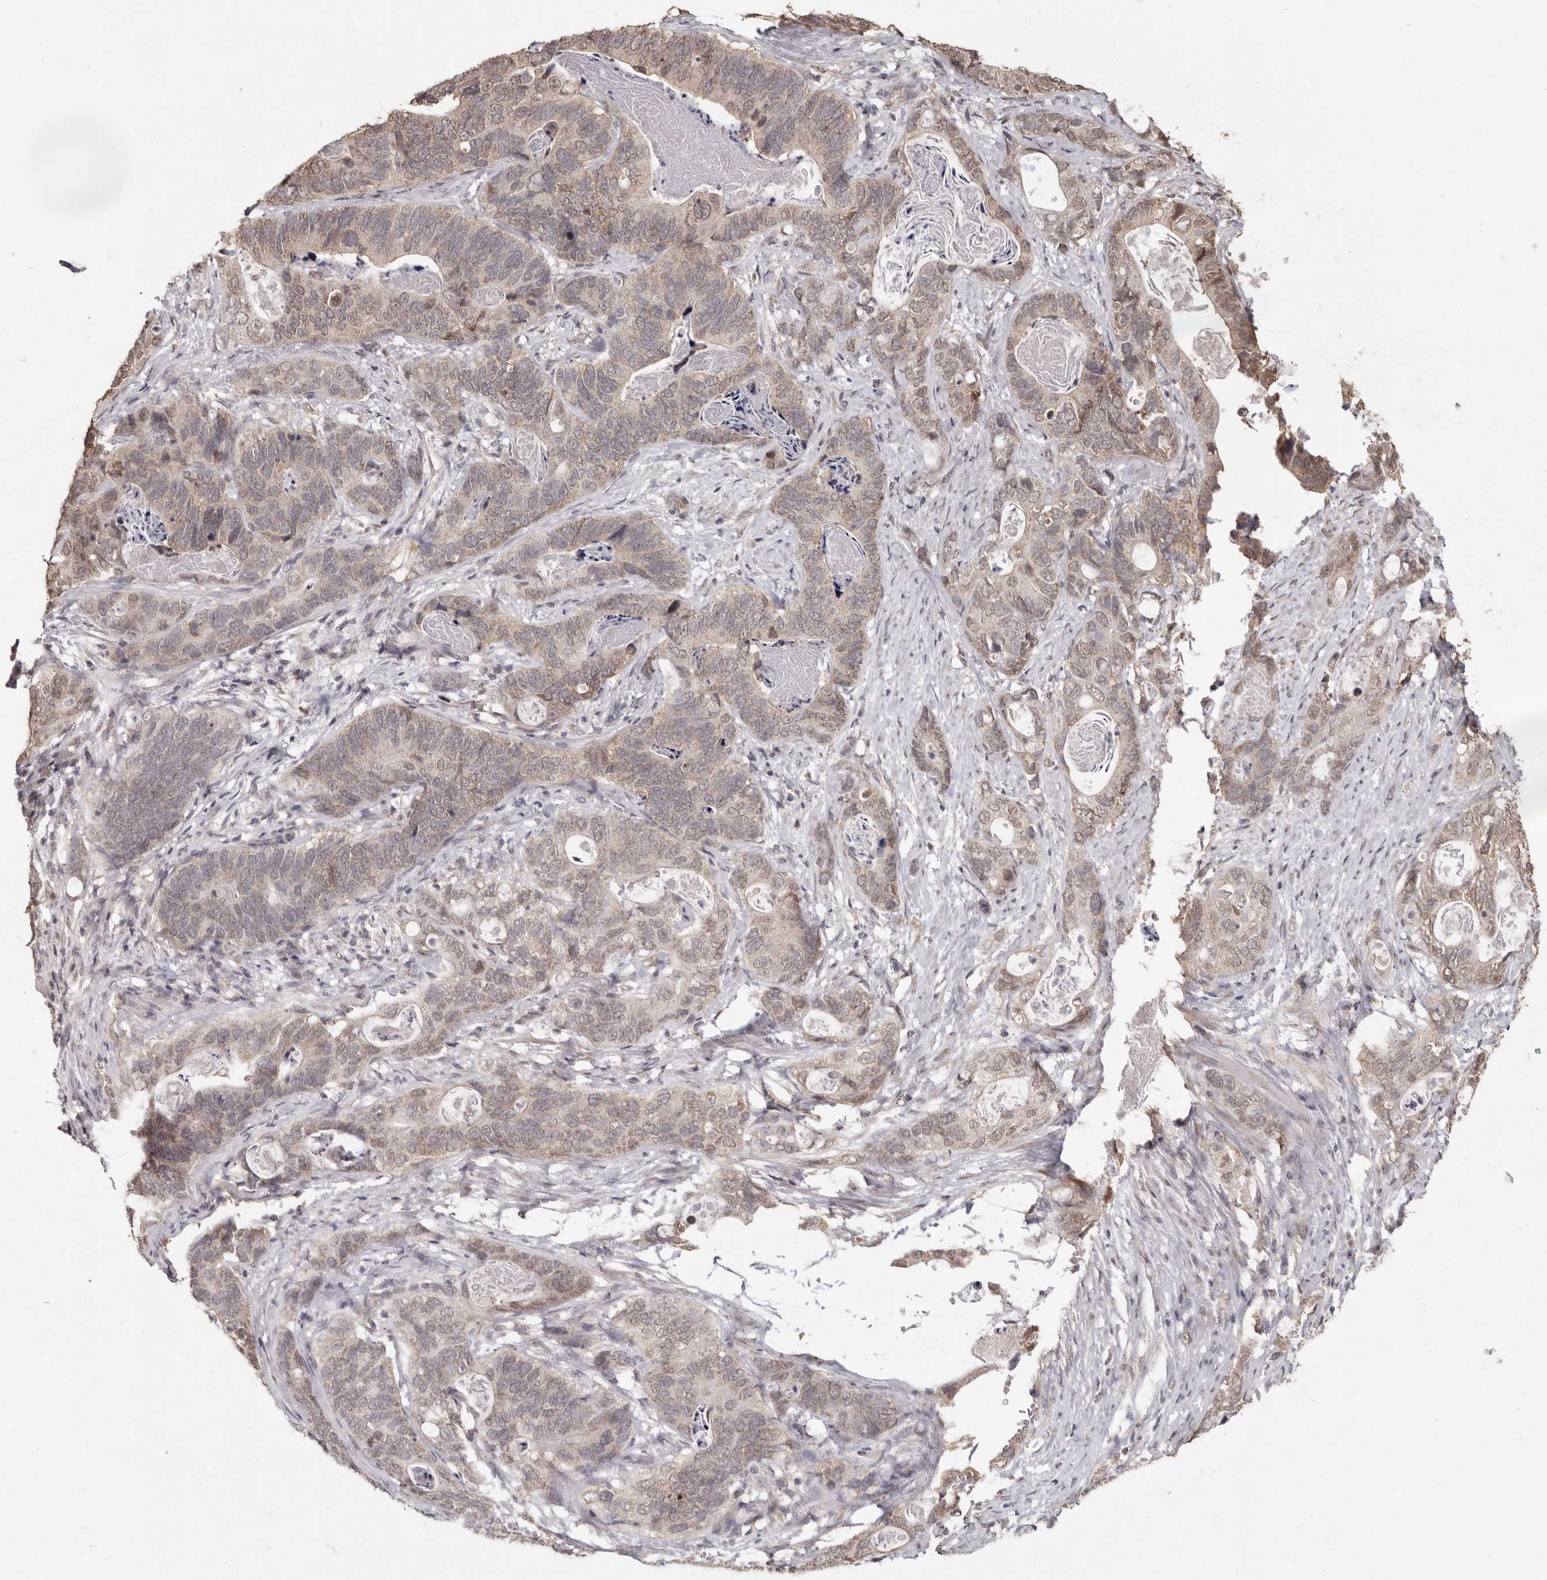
{"staining": {"intensity": "weak", "quantity": ">75%", "location": "cytoplasmic/membranous,nuclear"}, "tissue": "stomach cancer", "cell_type": "Tumor cells", "image_type": "cancer", "snomed": [{"axis": "morphology", "description": "Normal tissue, NOS"}, {"axis": "morphology", "description": "Adenocarcinoma, NOS"}, {"axis": "topography", "description": "Stomach"}], "caption": "Protein staining exhibits weak cytoplasmic/membranous and nuclear positivity in about >75% of tumor cells in adenocarcinoma (stomach).", "gene": "LINGO2", "patient": {"sex": "female", "age": 89}}